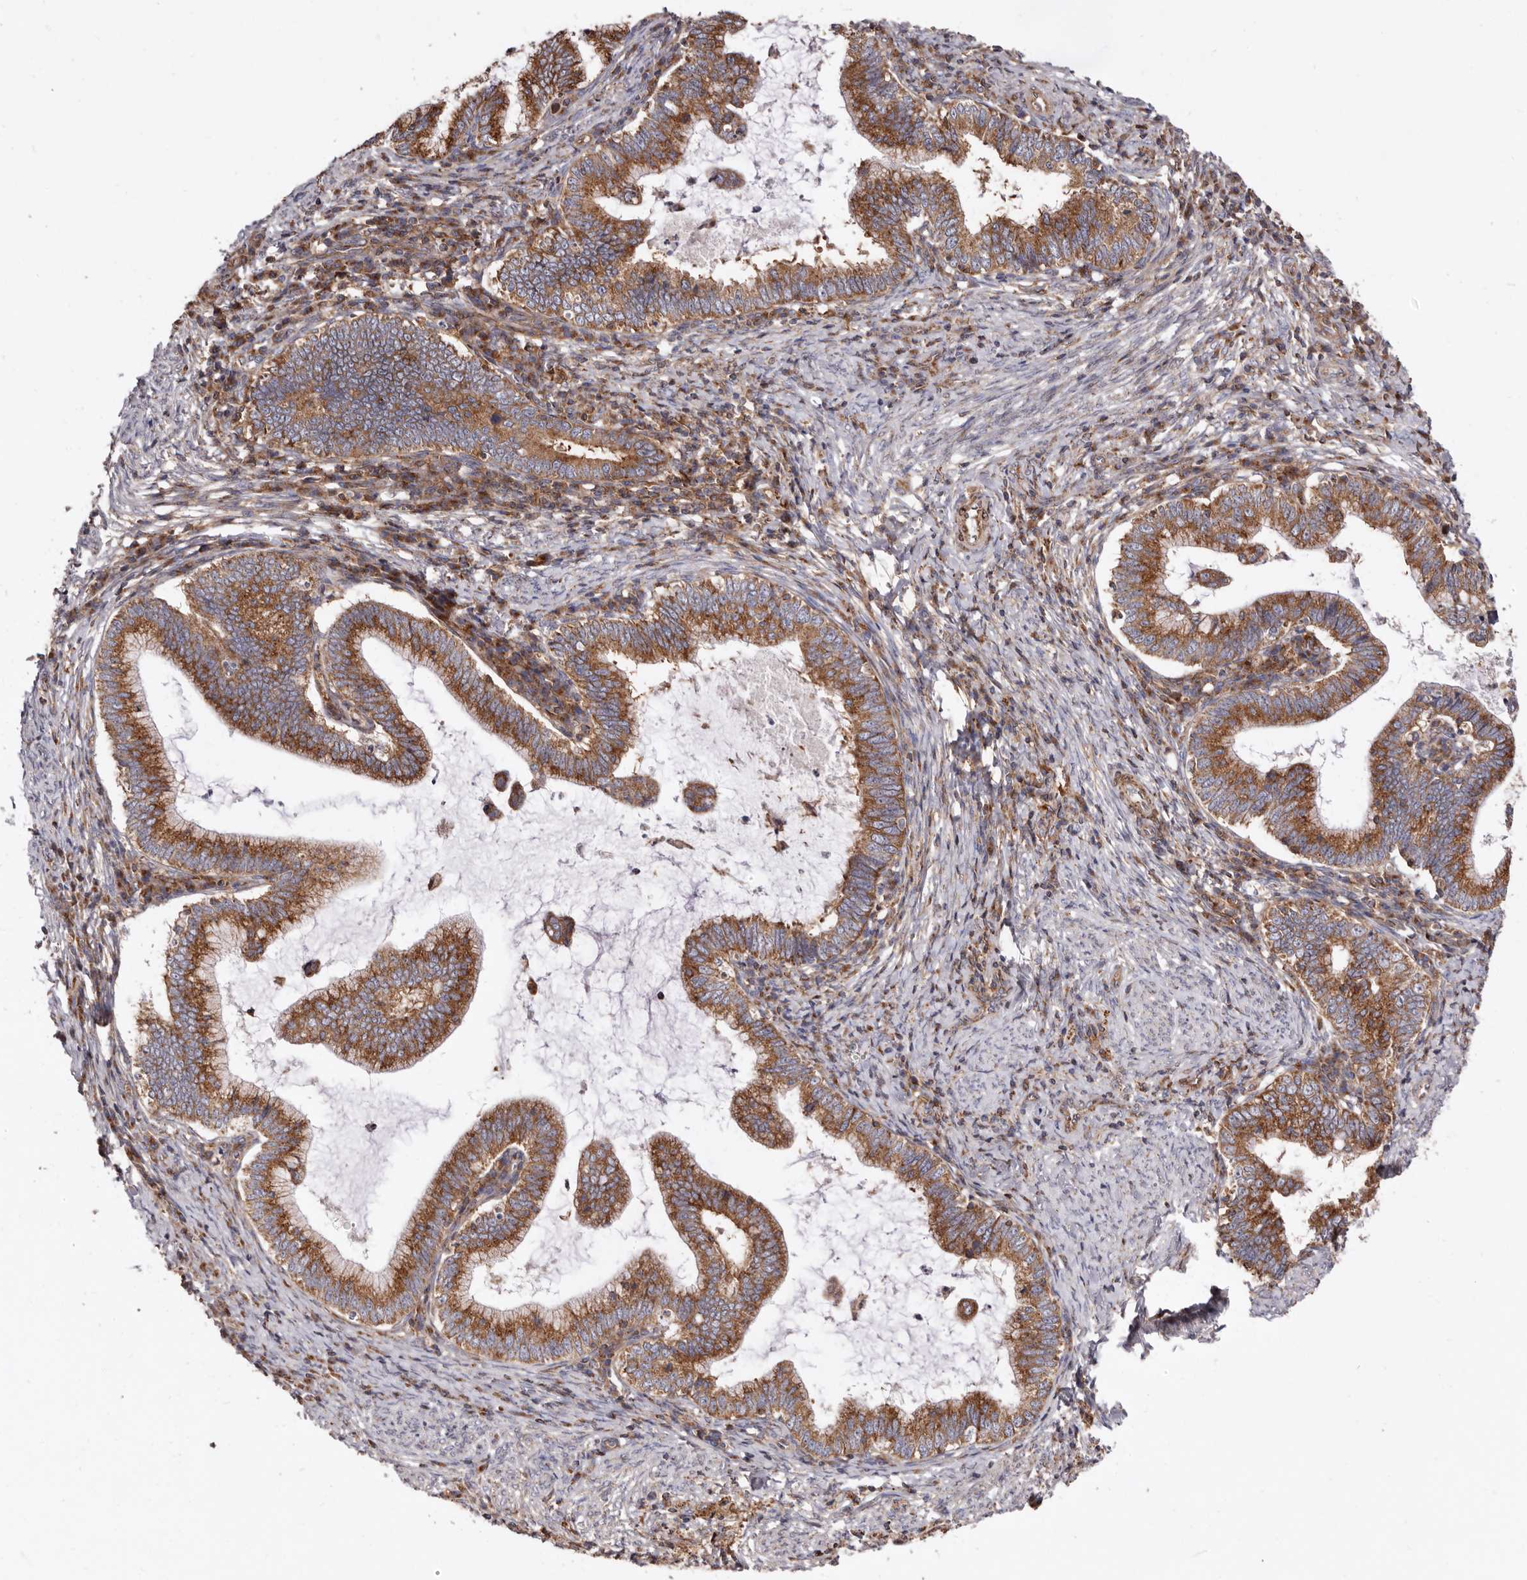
{"staining": {"intensity": "moderate", "quantity": ">75%", "location": "cytoplasmic/membranous"}, "tissue": "cervical cancer", "cell_type": "Tumor cells", "image_type": "cancer", "snomed": [{"axis": "morphology", "description": "Adenocarcinoma, NOS"}, {"axis": "topography", "description": "Cervix"}], "caption": "About >75% of tumor cells in human cervical adenocarcinoma display moderate cytoplasmic/membranous protein positivity as visualized by brown immunohistochemical staining.", "gene": "COQ8B", "patient": {"sex": "female", "age": 36}}